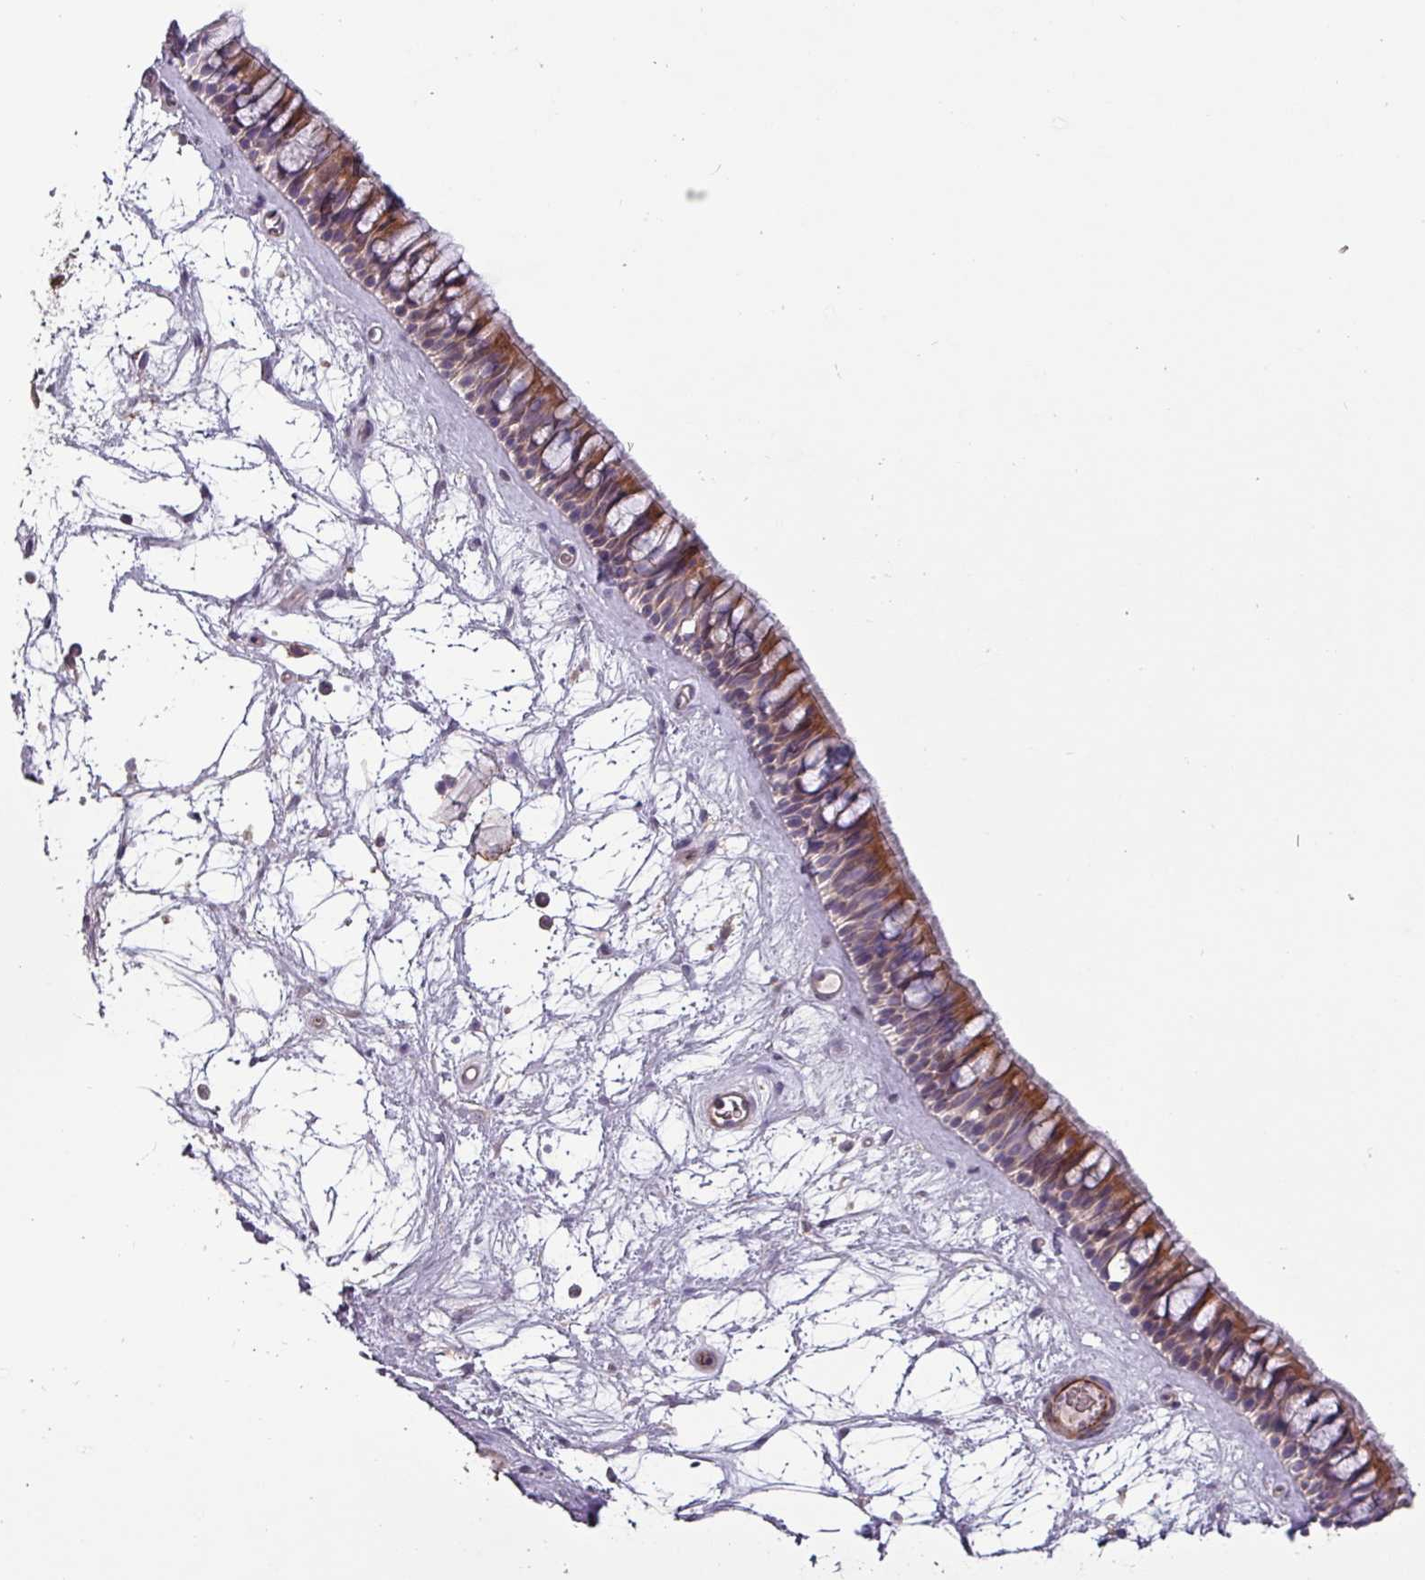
{"staining": {"intensity": "moderate", "quantity": "25%-75%", "location": "cytoplasmic/membranous"}, "tissue": "nasopharynx", "cell_type": "Respiratory epithelial cells", "image_type": "normal", "snomed": [{"axis": "morphology", "description": "Normal tissue, NOS"}, {"axis": "topography", "description": "Nasopharynx"}], "caption": "The immunohistochemical stain shows moderate cytoplasmic/membranous expression in respiratory epithelial cells of normal nasopharynx.", "gene": "TPRA1", "patient": {"sex": "male", "age": 64}}